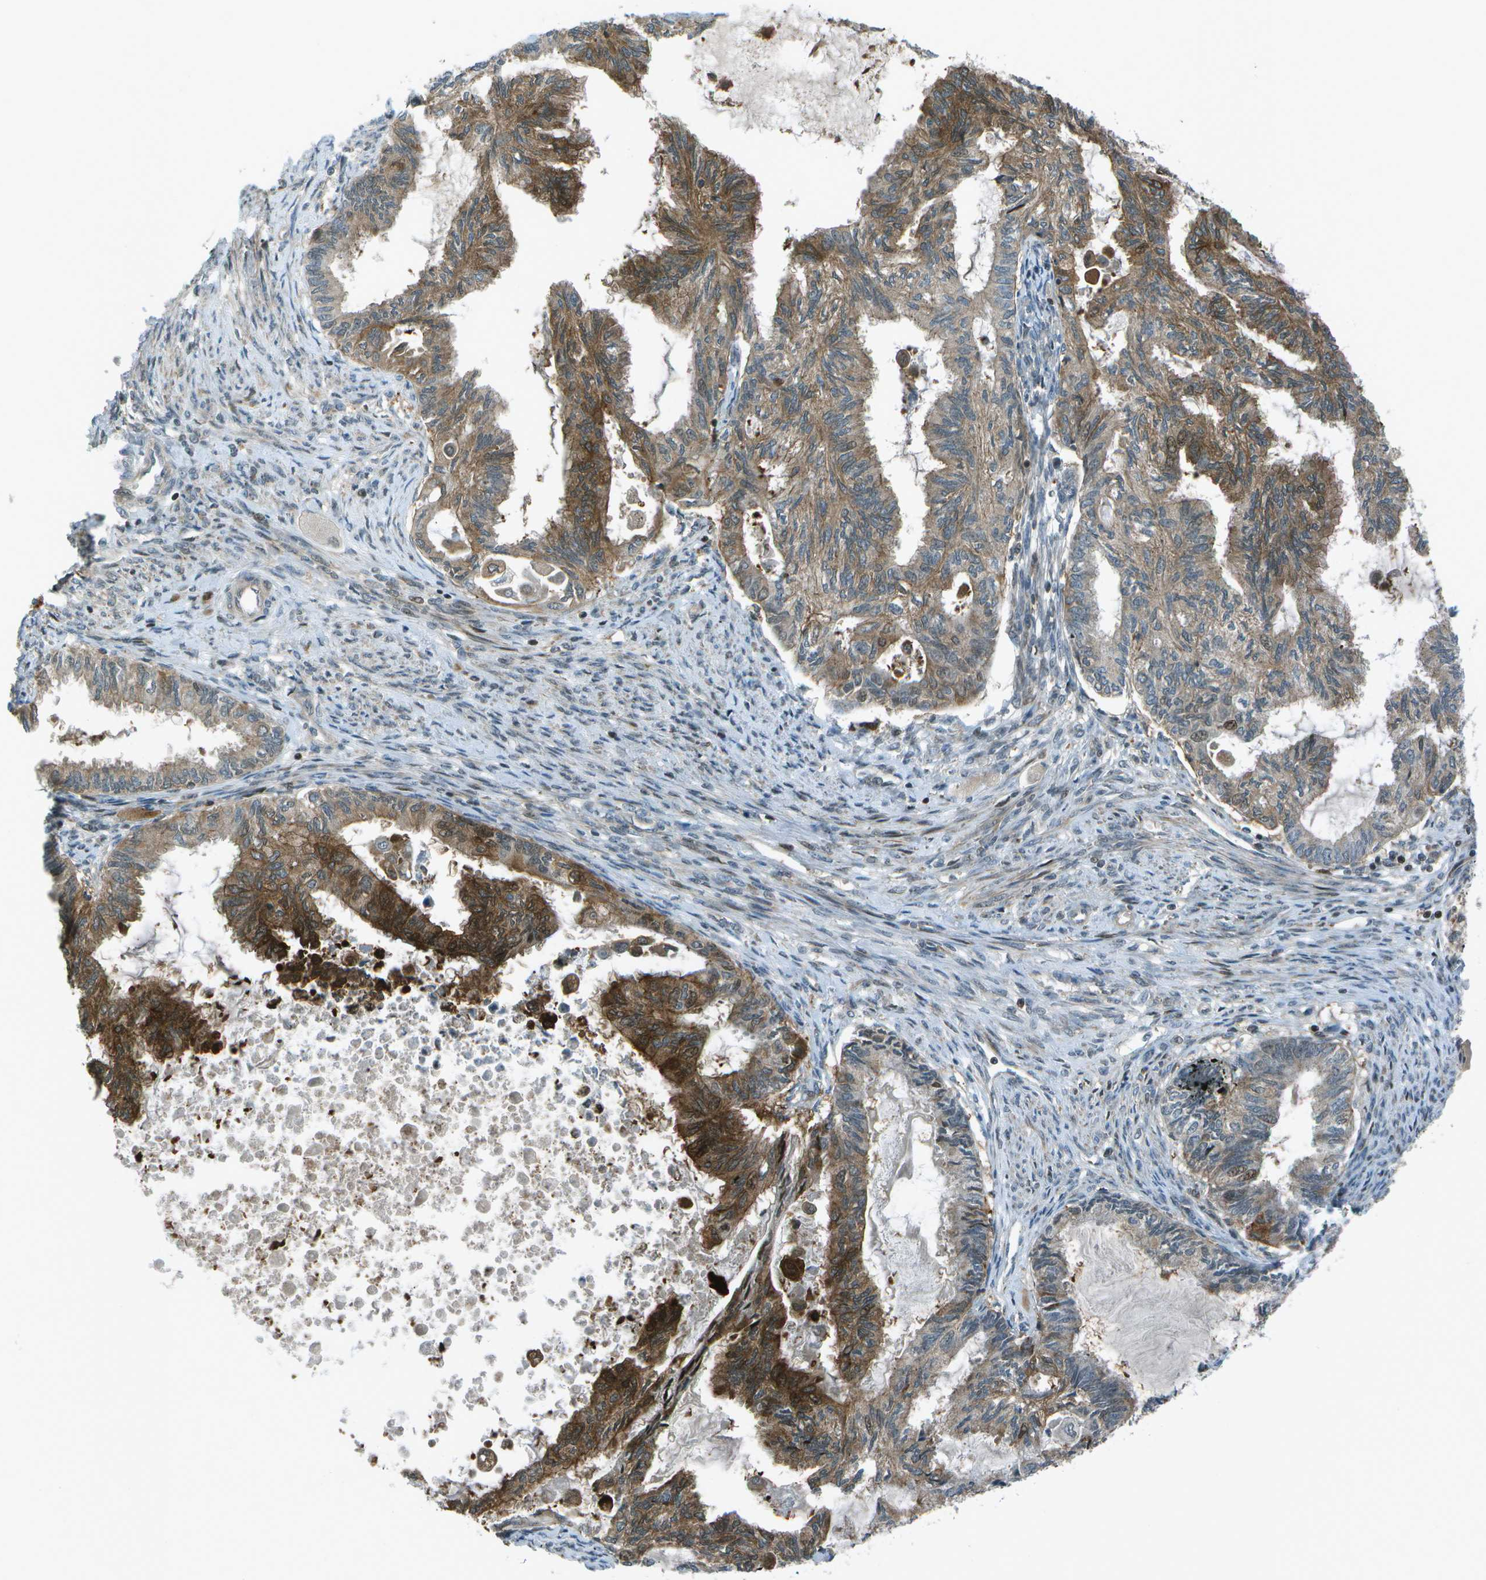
{"staining": {"intensity": "moderate", "quantity": ">75%", "location": "cytoplasmic/membranous"}, "tissue": "cervical cancer", "cell_type": "Tumor cells", "image_type": "cancer", "snomed": [{"axis": "morphology", "description": "Normal tissue, NOS"}, {"axis": "morphology", "description": "Adenocarcinoma, NOS"}, {"axis": "topography", "description": "Cervix"}, {"axis": "topography", "description": "Endometrium"}], "caption": "High-power microscopy captured an IHC micrograph of cervical cancer, revealing moderate cytoplasmic/membranous staining in about >75% of tumor cells.", "gene": "TMEM19", "patient": {"sex": "female", "age": 86}}